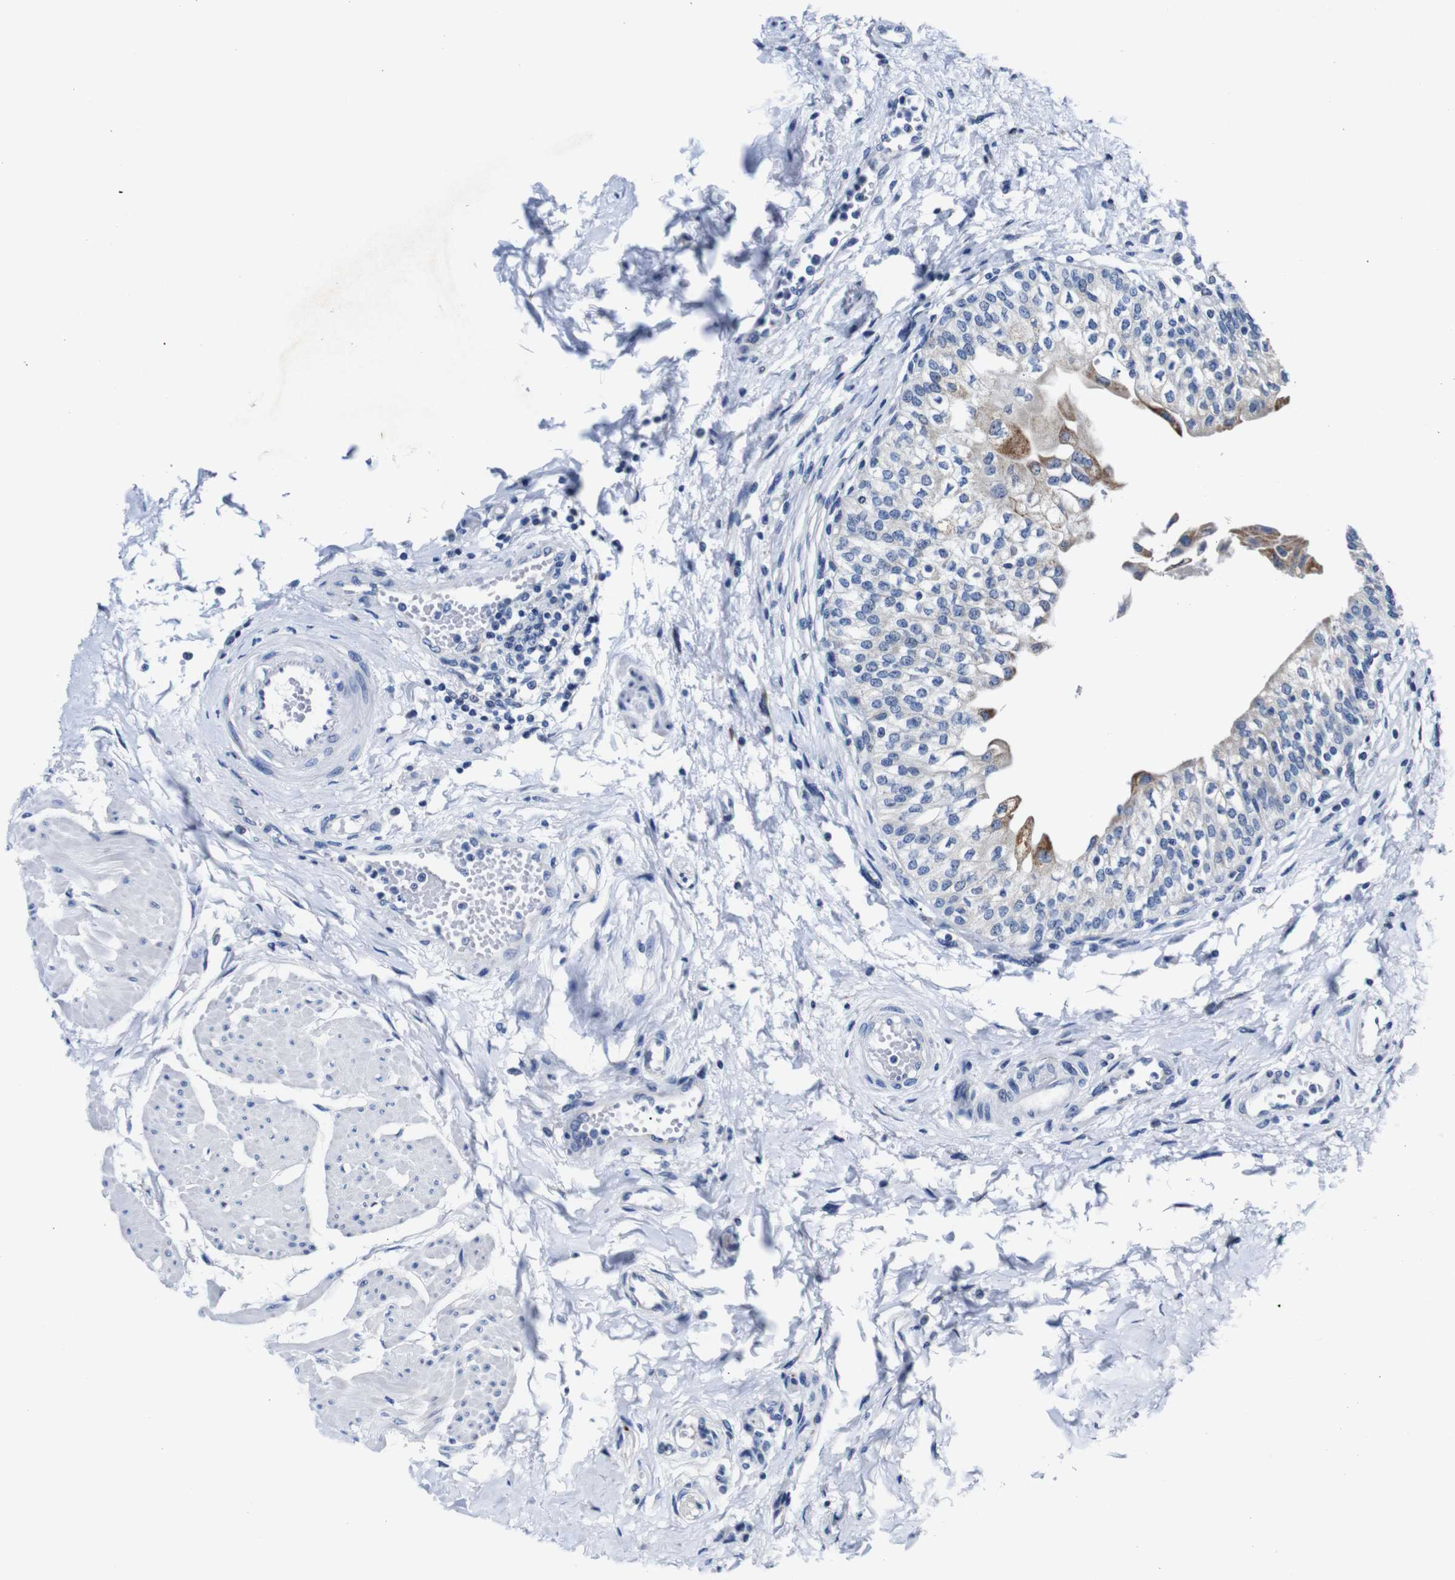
{"staining": {"intensity": "moderate", "quantity": "<25%", "location": "cytoplasmic/membranous"}, "tissue": "urinary bladder", "cell_type": "Urothelial cells", "image_type": "normal", "snomed": [{"axis": "morphology", "description": "Normal tissue, NOS"}, {"axis": "topography", "description": "Urinary bladder"}], "caption": "Protein expression analysis of normal human urinary bladder reveals moderate cytoplasmic/membranous staining in about <25% of urothelial cells.", "gene": "SNX19", "patient": {"sex": "male", "age": 55}}